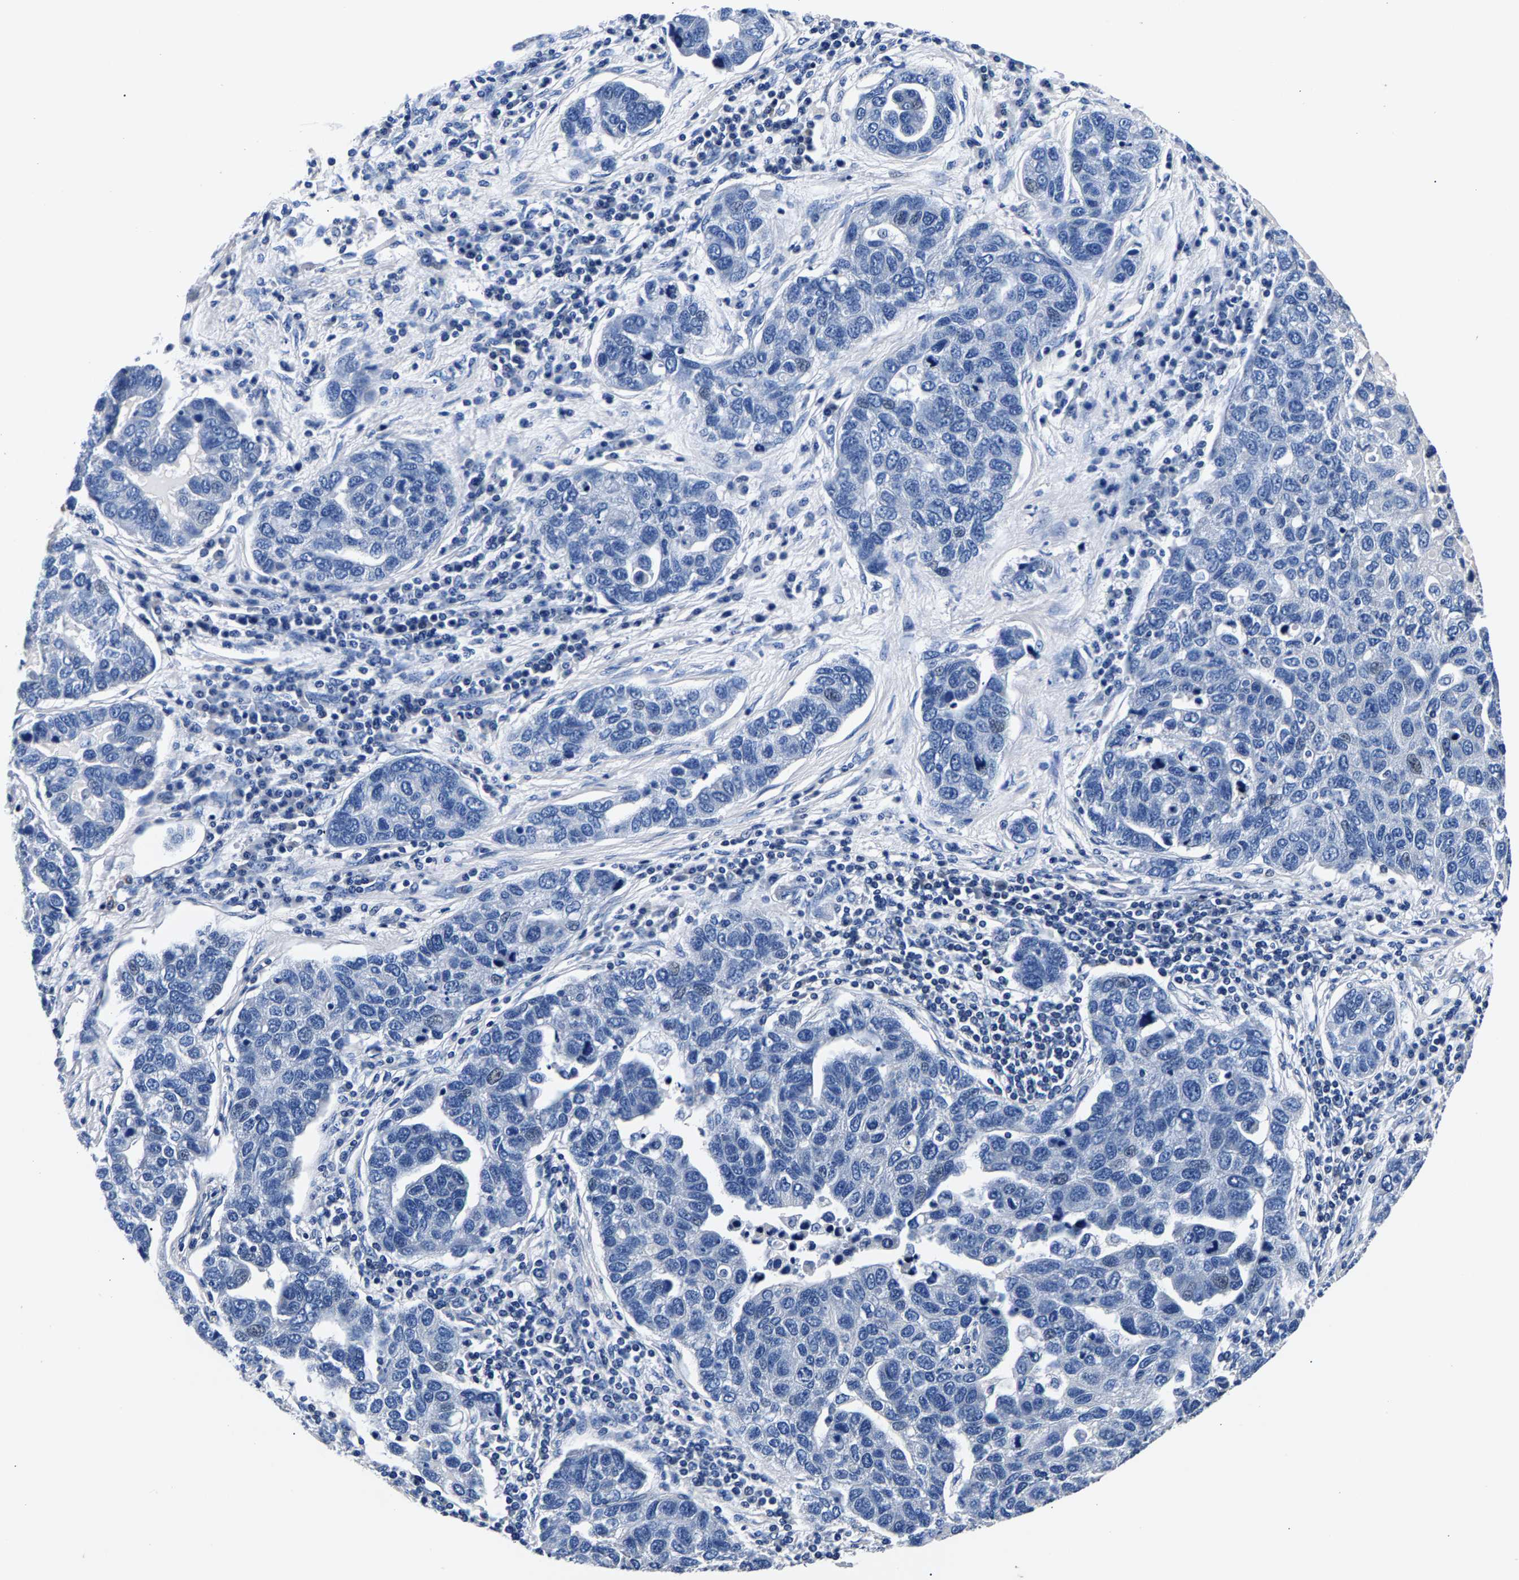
{"staining": {"intensity": "negative", "quantity": "none", "location": "none"}, "tissue": "pancreatic cancer", "cell_type": "Tumor cells", "image_type": "cancer", "snomed": [{"axis": "morphology", "description": "Adenocarcinoma, NOS"}, {"axis": "topography", "description": "Pancreas"}], "caption": "High power microscopy image of an immunohistochemistry photomicrograph of adenocarcinoma (pancreatic), revealing no significant positivity in tumor cells.", "gene": "PHF24", "patient": {"sex": "female", "age": 61}}